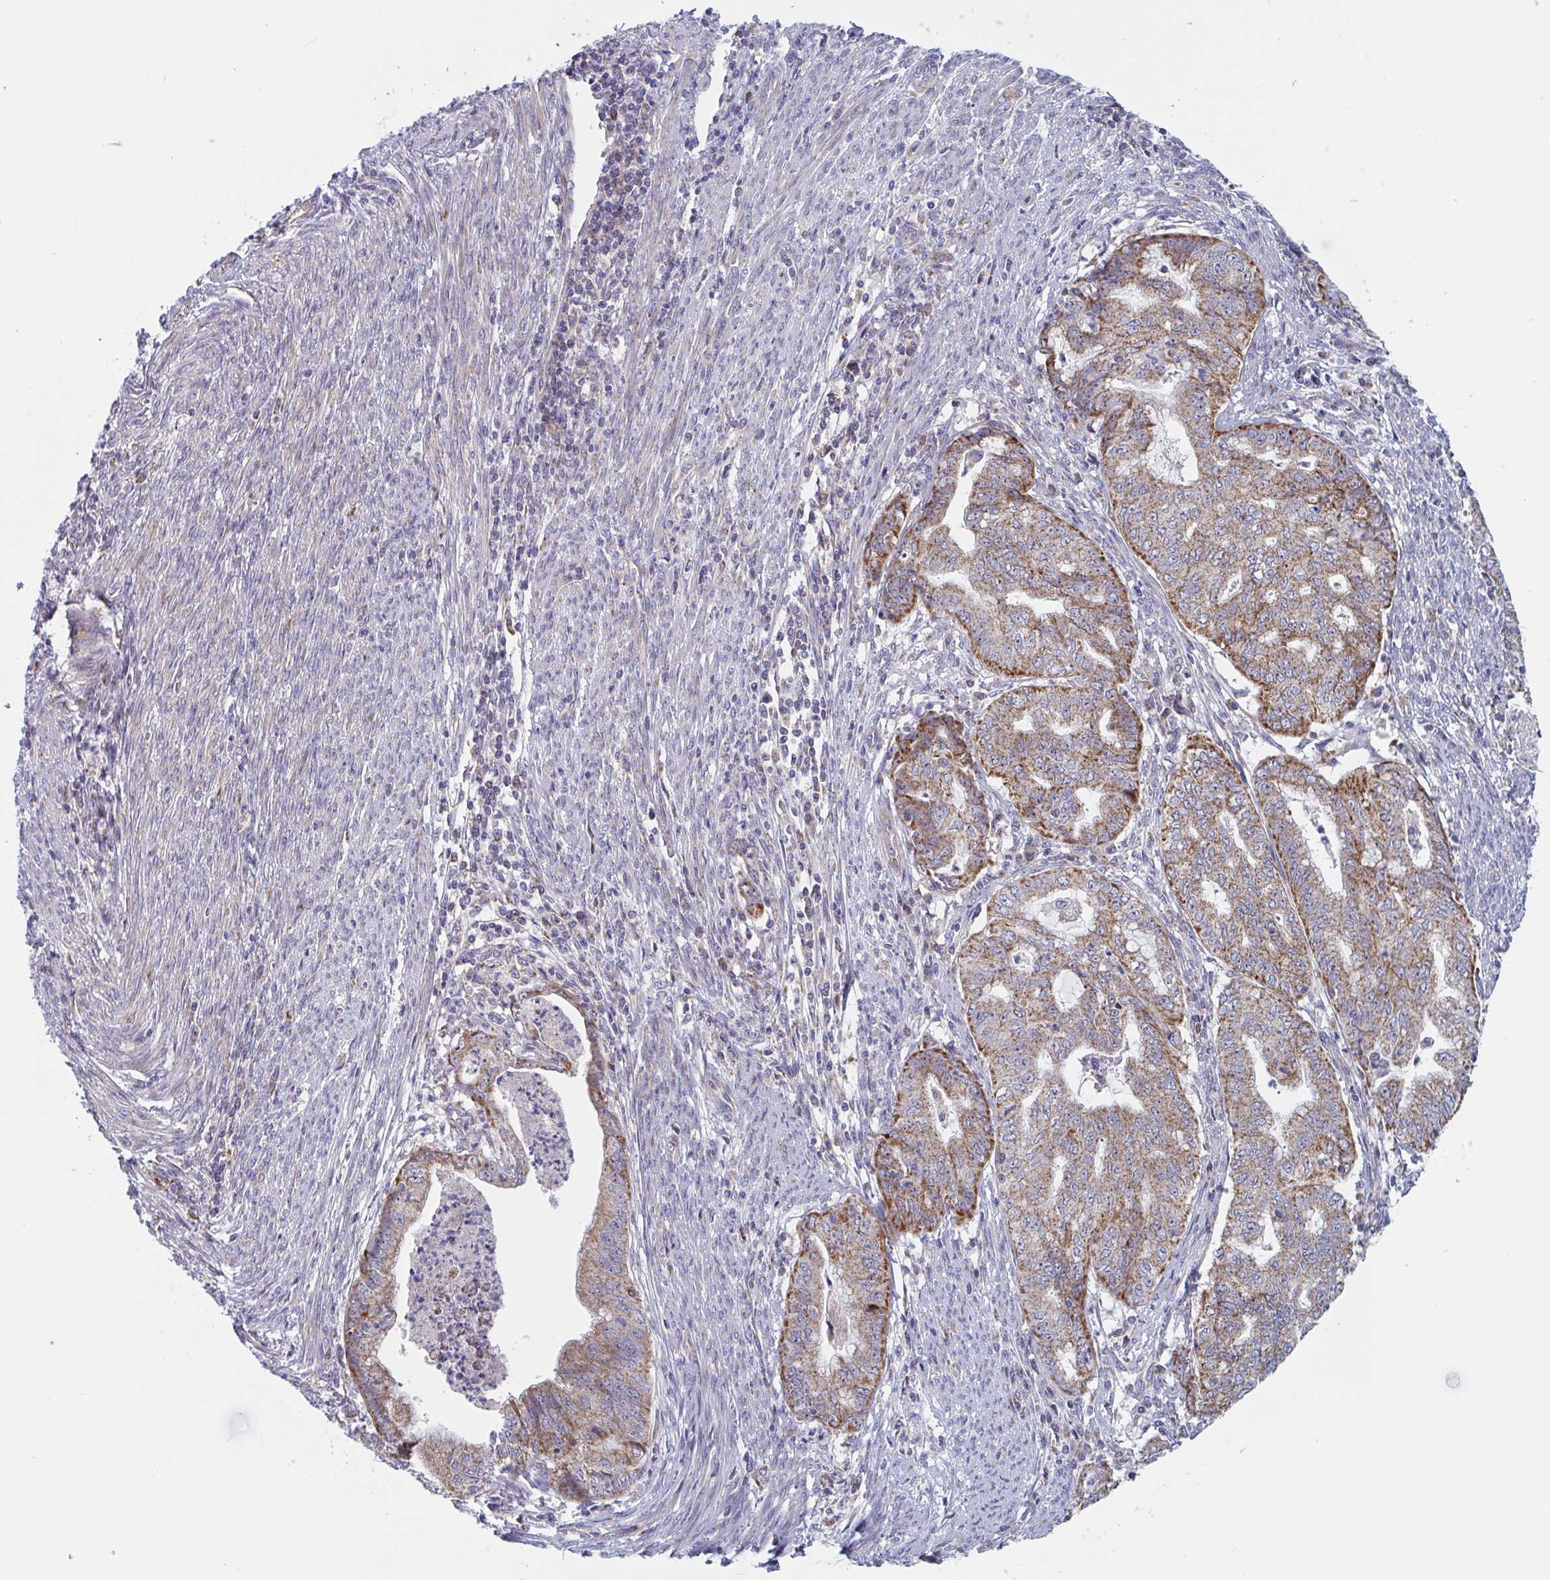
{"staining": {"intensity": "moderate", "quantity": ">75%", "location": "cytoplasmic/membranous"}, "tissue": "endometrial cancer", "cell_type": "Tumor cells", "image_type": "cancer", "snomed": [{"axis": "morphology", "description": "Adenocarcinoma, NOS"}, {"axis": "topography", "description": "Endometrium"}], "caption": "Adenocarcinoma (endometrial) stained with IHC exhibits moderate cytoplasmic/membranous staining in about >75% of tumor cells.", "gene": "MRPL53", "patient": {"sex": "female", "age": 79}}